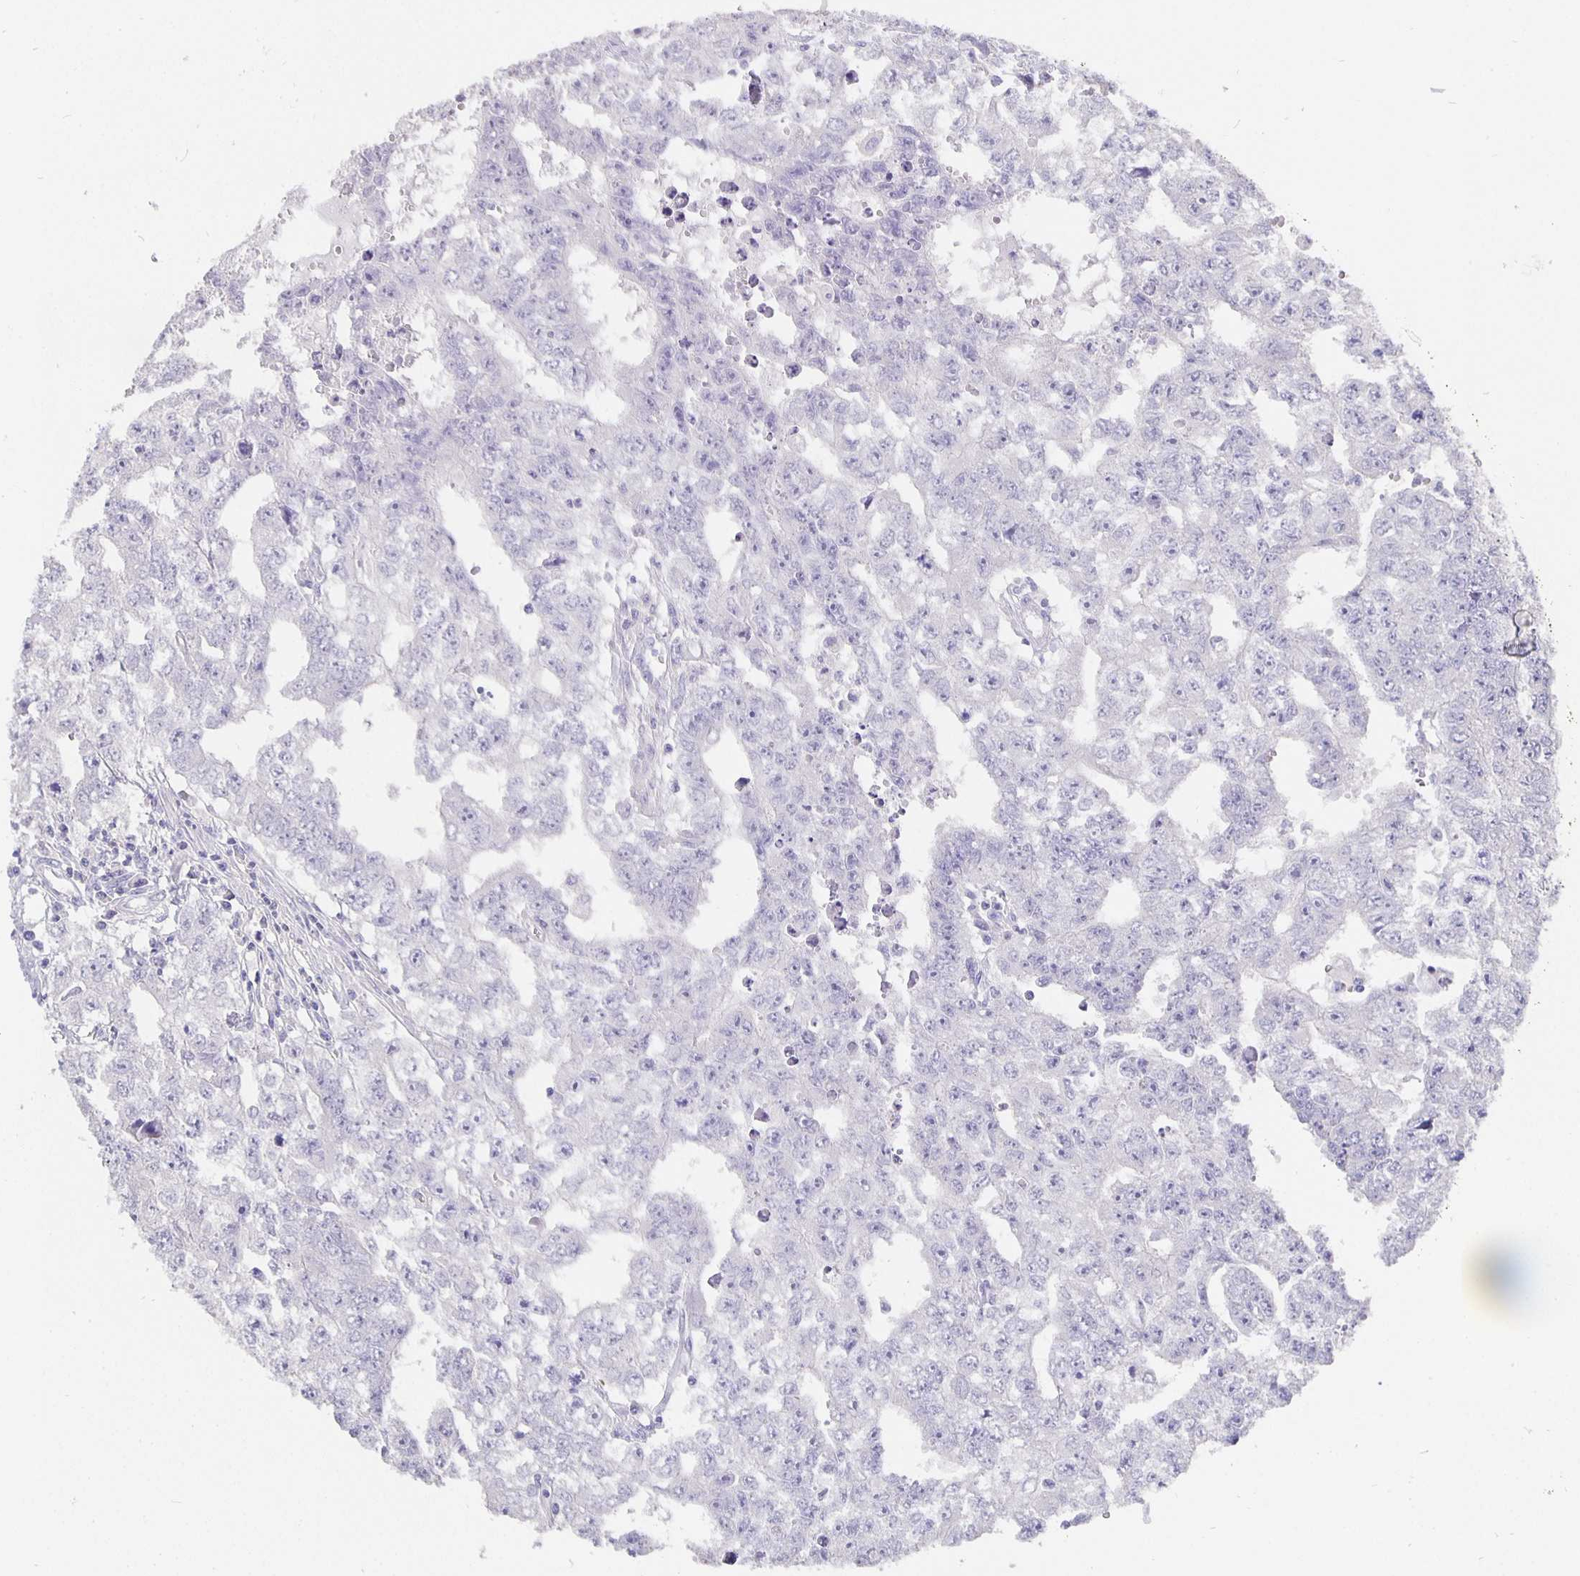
{"staining": {"intensity": "negative", "quantity": "none", "location": "none"}, "tissue": "testis cancer", "cell_type": "Tumor cells", "image_type": "cancer", "snomed": [{"axis": "morphology", "description": "Carcinoma, Embryonal, NOS"}, {"axis": "morphology", "description": "Teratoma, malignant, NOS"}, {"axis": "topography", "description": "Testis"}], "caption": "High power microscopy image of an immunohistochemistry photomicrograph of testis cancer, revealing no significant expression in tumor cells. (Immunohistochemistry (ihc), brightfield microscopy, high magnification).", "gene": "CFAP74", "patient": {"sex": "male", "age": 24}}